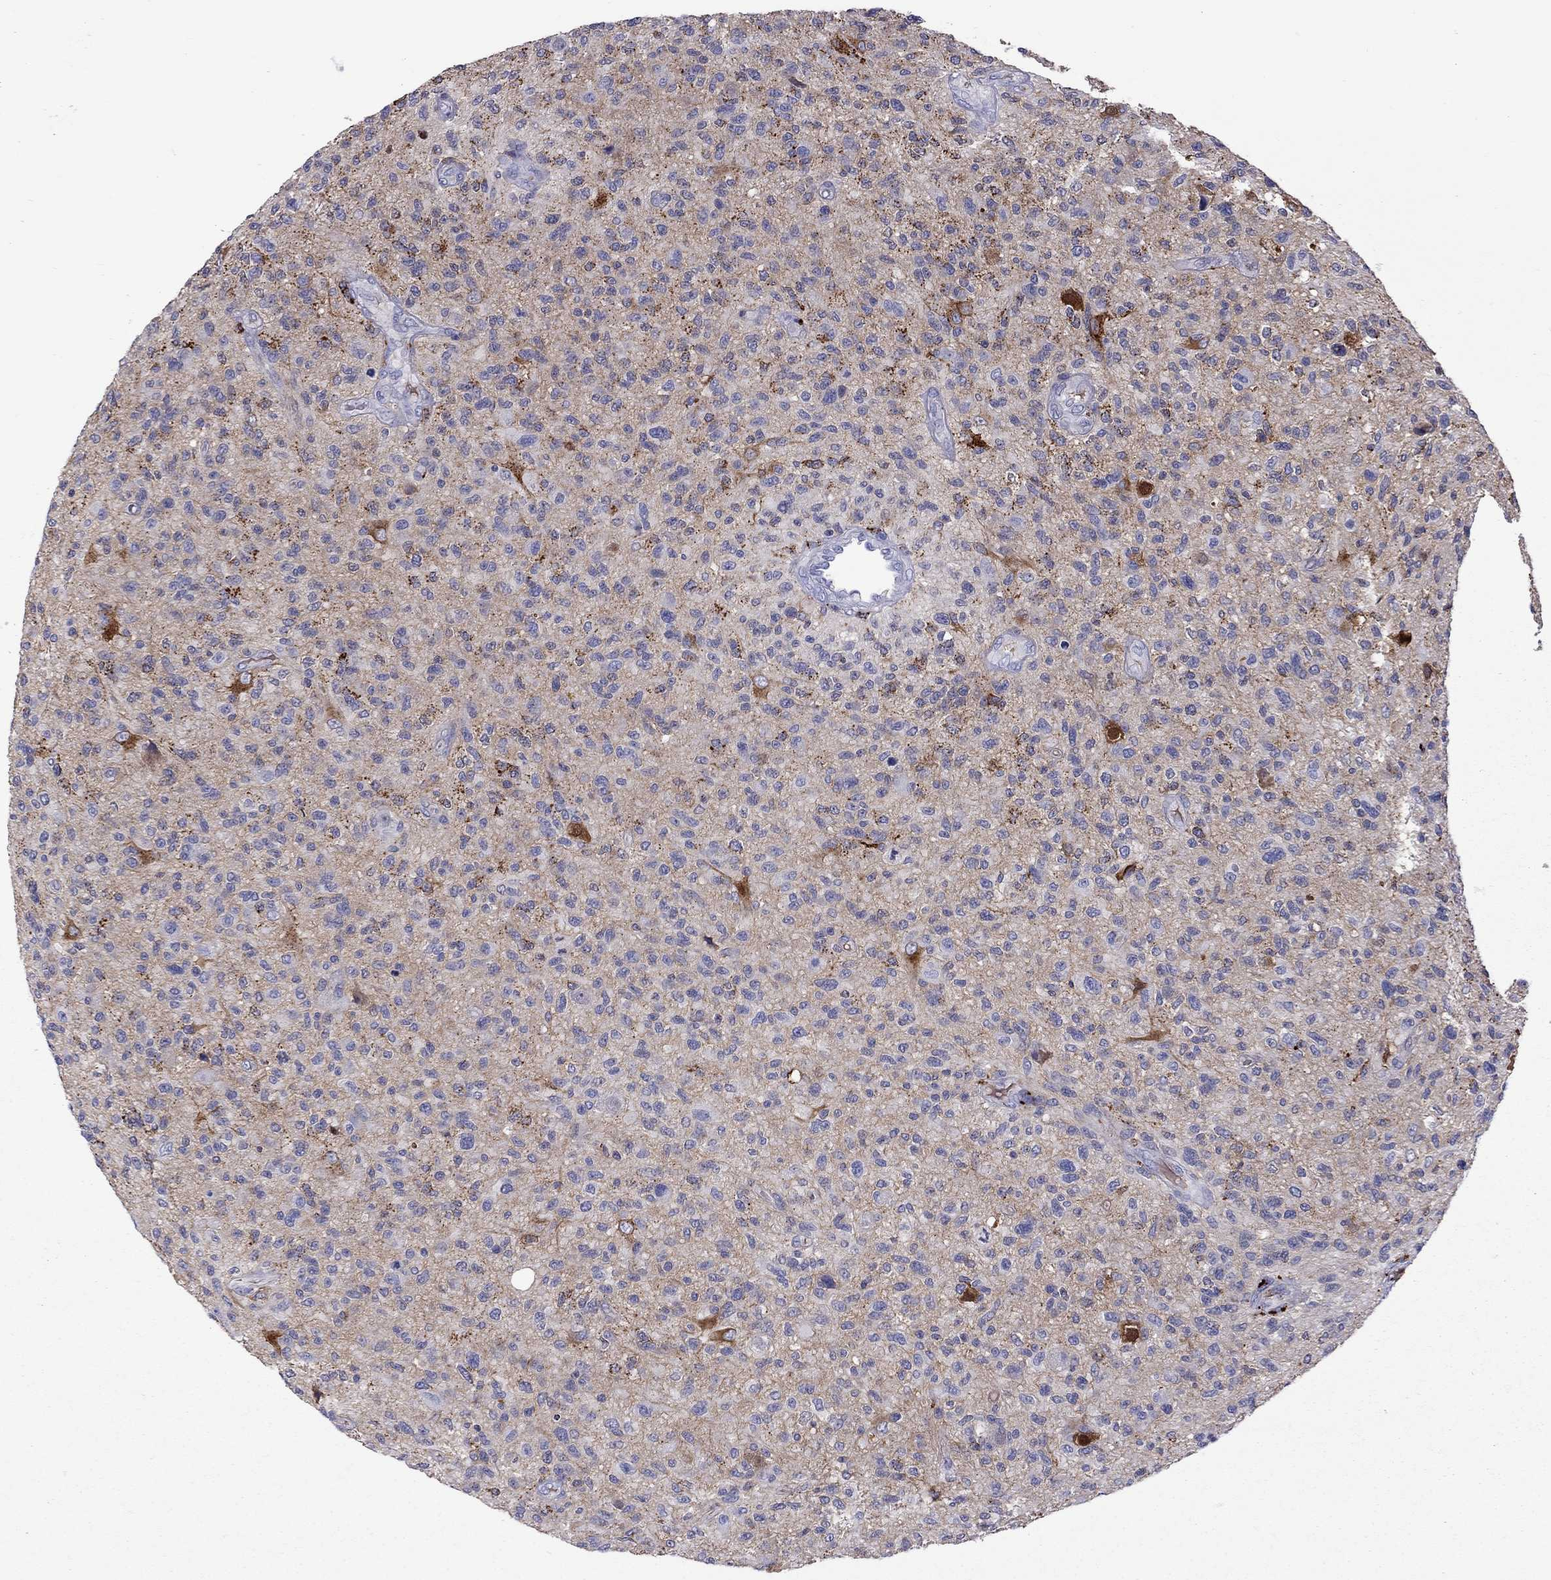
{"staining": {"intensity": "negative", "quantity": "none", "location": "none"}, "tissue": "glioma", "cell_type": "Tumor cells", "image_type": "cancer", "snomed": [{"axis": "morphology", "description": "Glioma, malignant, High grade"}, {"axis": "topography", "description": "Brain"}], "caption": "The immunohistochemistry (IHC) photomicrograph has no significant positivity in tumor cells of malignant glioma (high-grade) tissue.", "gene": "SERPINA3", "patient": {"sex": "male", "age": 47}}